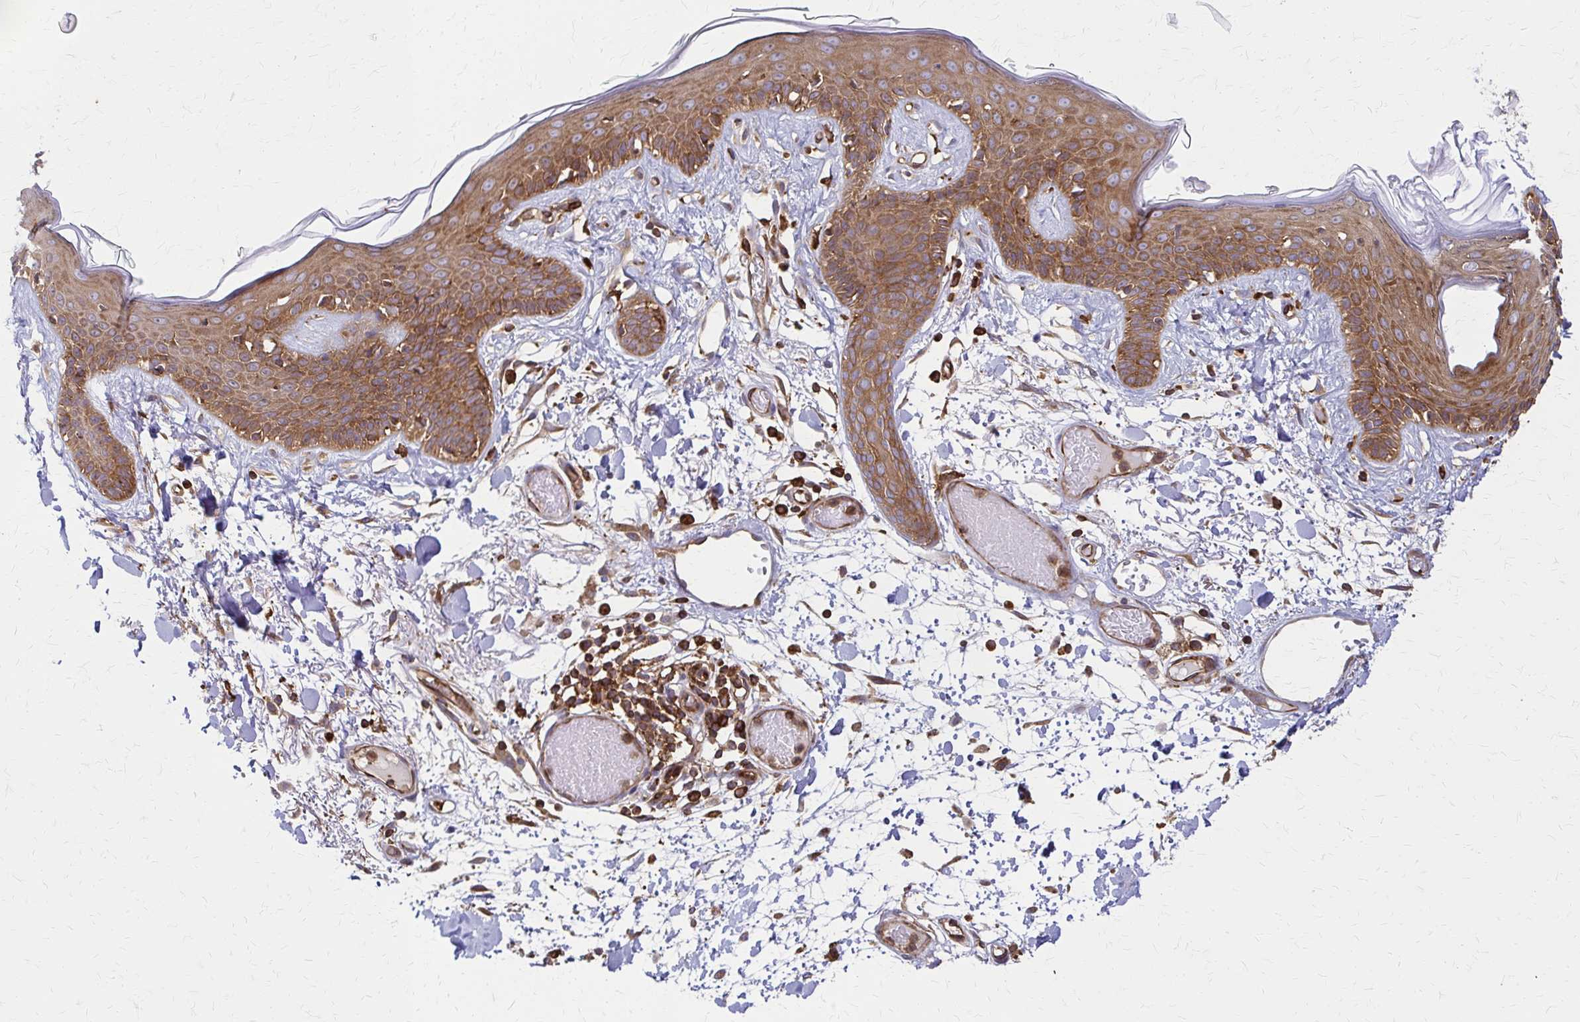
{"staining": {"intensity": "strong", "quantity": "<25%", "location": "cytoplasmic/membranous"}, "tissue": "skin", "cell_type": "Fibroblasts", "image_type": "normal", "snomed": [{"axis": "morphology", "description": "Normal tissue, NOS"}, {"axis": "topography", "description": "Skin"}], "caption": "Immunohistochemical staining of normal skin exhibits strong cytoplasmic/membranous protein expression in about <25% of fibroblasts.", "gene": "WASF2", "patient": {"sex": "male", "age": 79}}